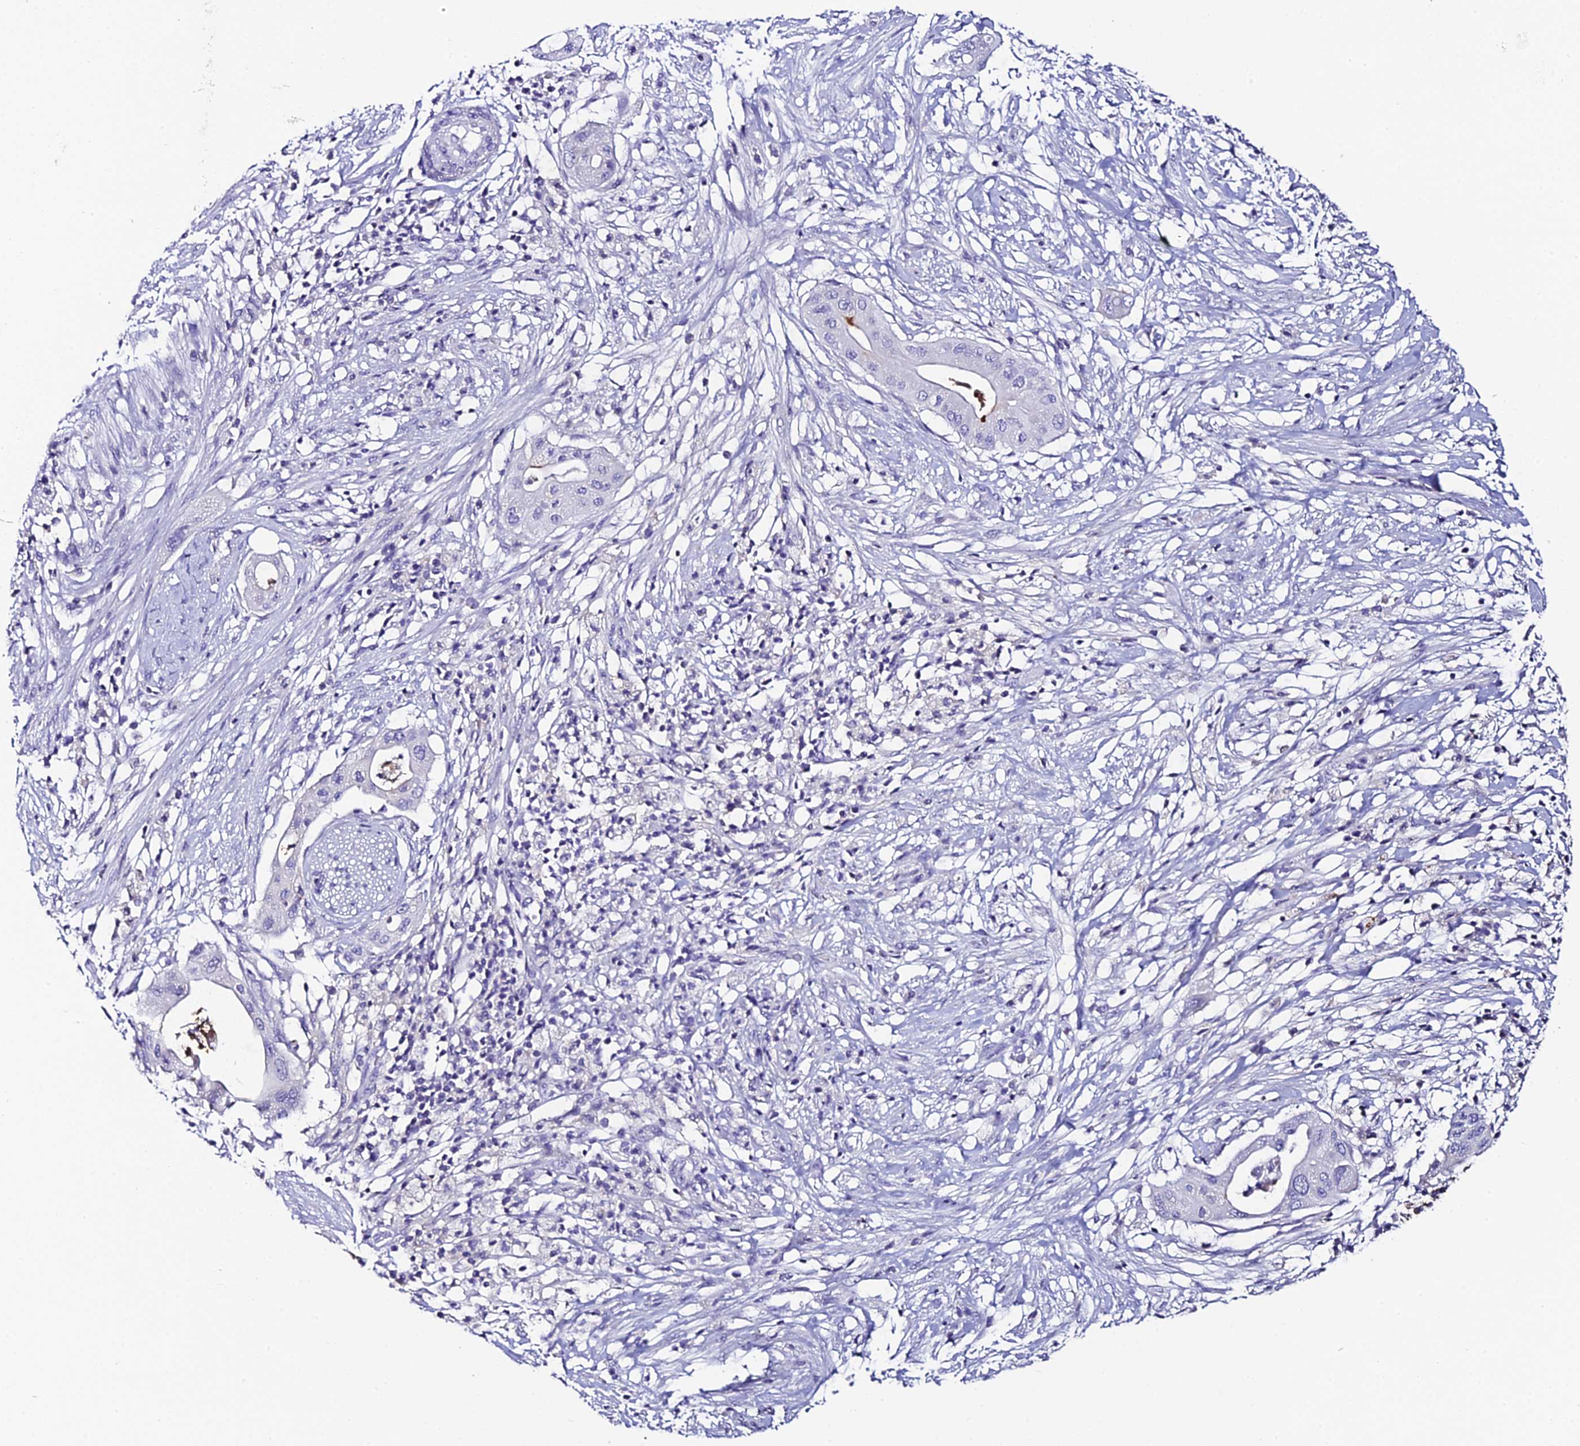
{"staining": {"intensity": "strong", "quantity": "<25%", "location": "cytoplasmic/membranous"}, "tissue": "pancreatic cancer", "cell_type": "Tumor cells", "image_type": "cancer", "snomed": [{"axis": "morphology", "description": "Adenocarcinoma, NOS"}, {"axis": "topography", "description": "Pancreas"}], "caption": "Immunohistochemical staining of human pancreatic cancer demonstrates medium levels of strong cytoplasmic/membranous protein expression in approximately <25% of tumor cells.", "gene": "C12orf29", "patient": {"sex": "male", "age": 68}}